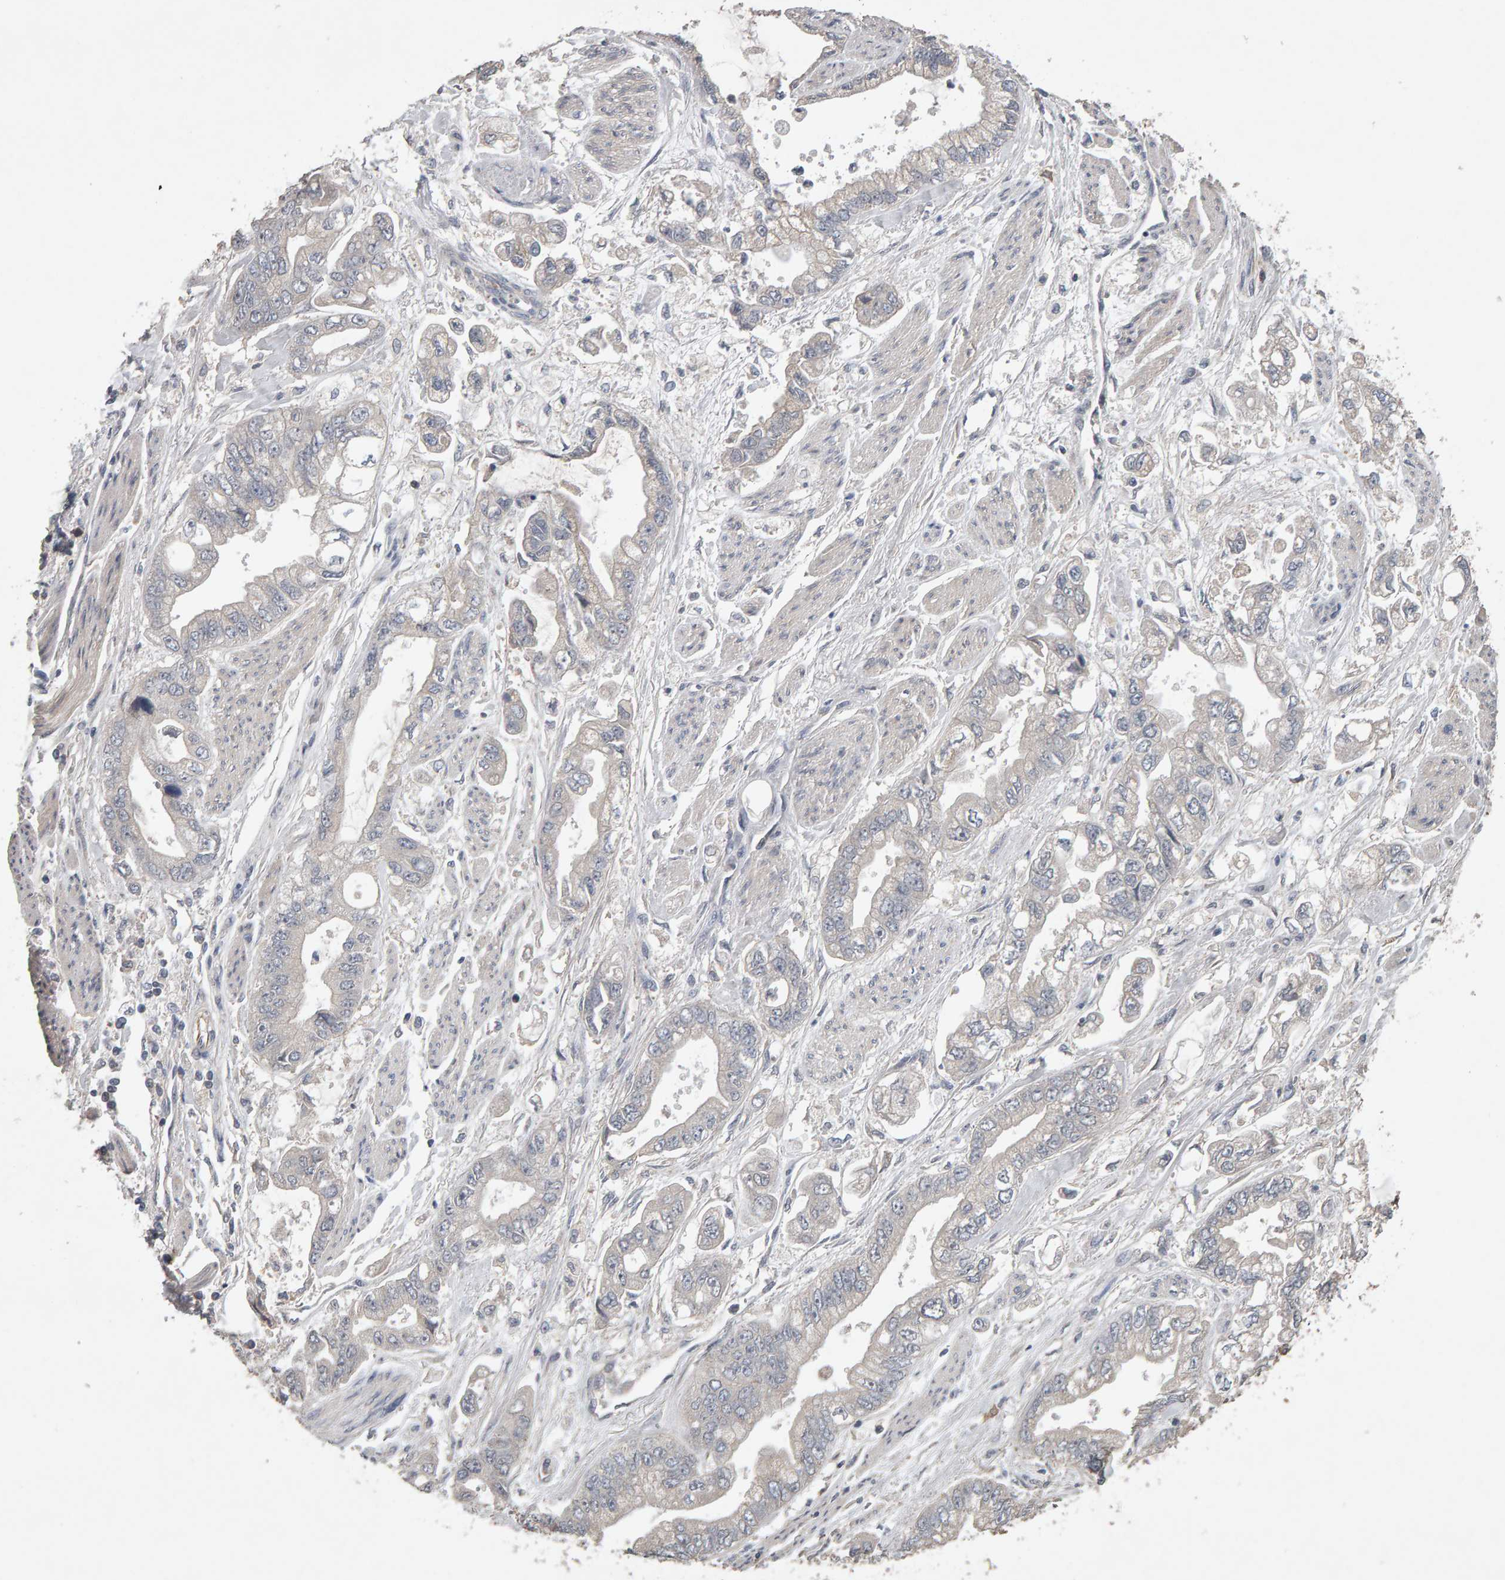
{"staining": {"intensity": "negative", "quantity": "none", "location": "none"}, "tissue": "stomach cancer", "cell_type": "Tumor cells", "image_type": "cancer", "snomed": [{"axis": "morphology", "description": "Normal tissue, NOS"}, {"axis": "morphology", "description": "Adenocarcinoma, NOS"}, {"axis": "topography", "description": "Stomach"}], "caption": "This is an immunohistochemistry micrograph of stomach adenocarcinoma. There is no expression in tumor cells.", "gene": "COASY", "patient": {"sex": "male", "age": 62}}